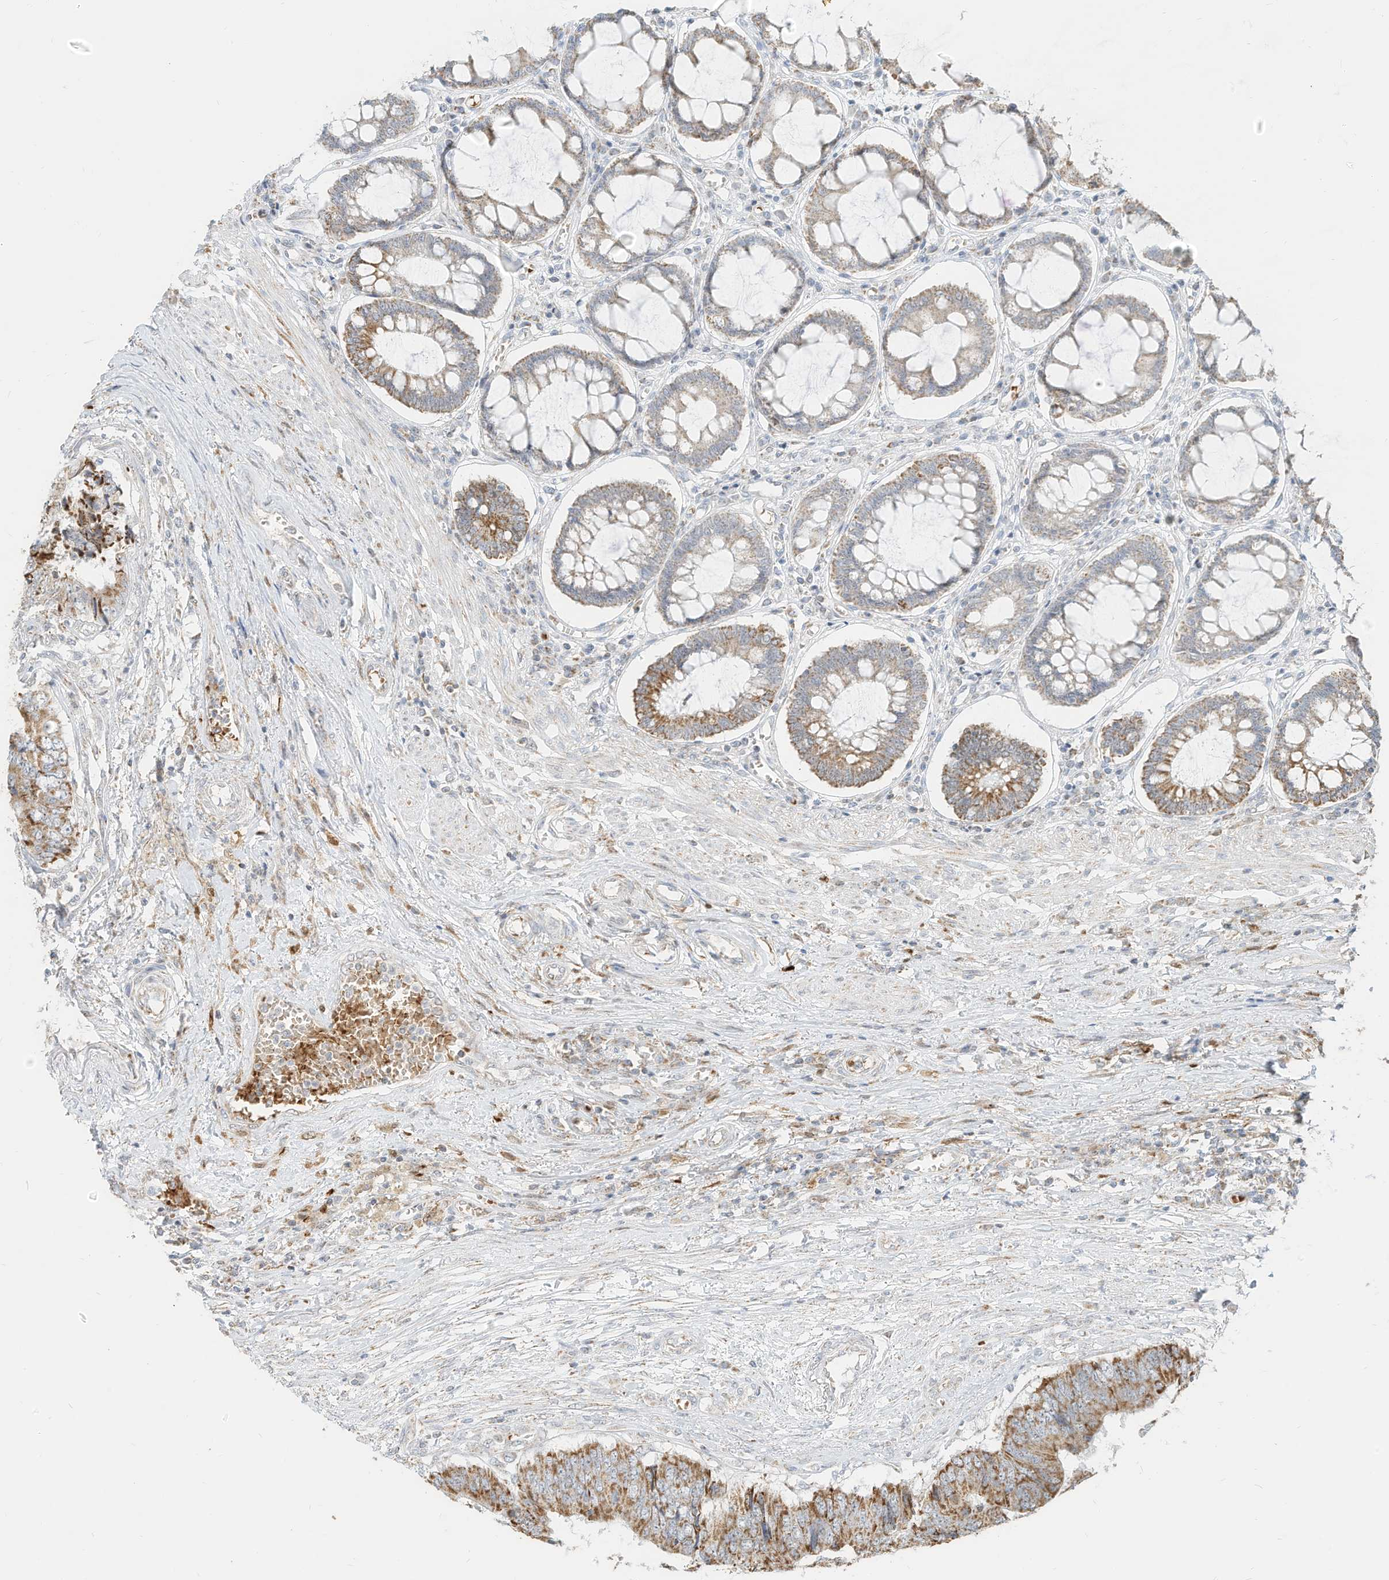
{"staining": {"intensity": "moderate", "quantity": ">75%", "location": "cytoplasmic/membranous"}, "tissue": "colorectal cancer", "cell_type": "Tumor cells", "image_type": "cancer", "snomed": [{"axis": "morphology", "description": "Adenocarcinoma, NOS"}, {"axis": "topography", "description": "Rectum"}], "caption": "Tumor cells reveal moderate cytoplasmic/membranous expression in about >75% of cells in colorectal cancer (adenocarcinoma).", "gene": "MTUS2", "patient": {"sex": "male", "age": 84}}